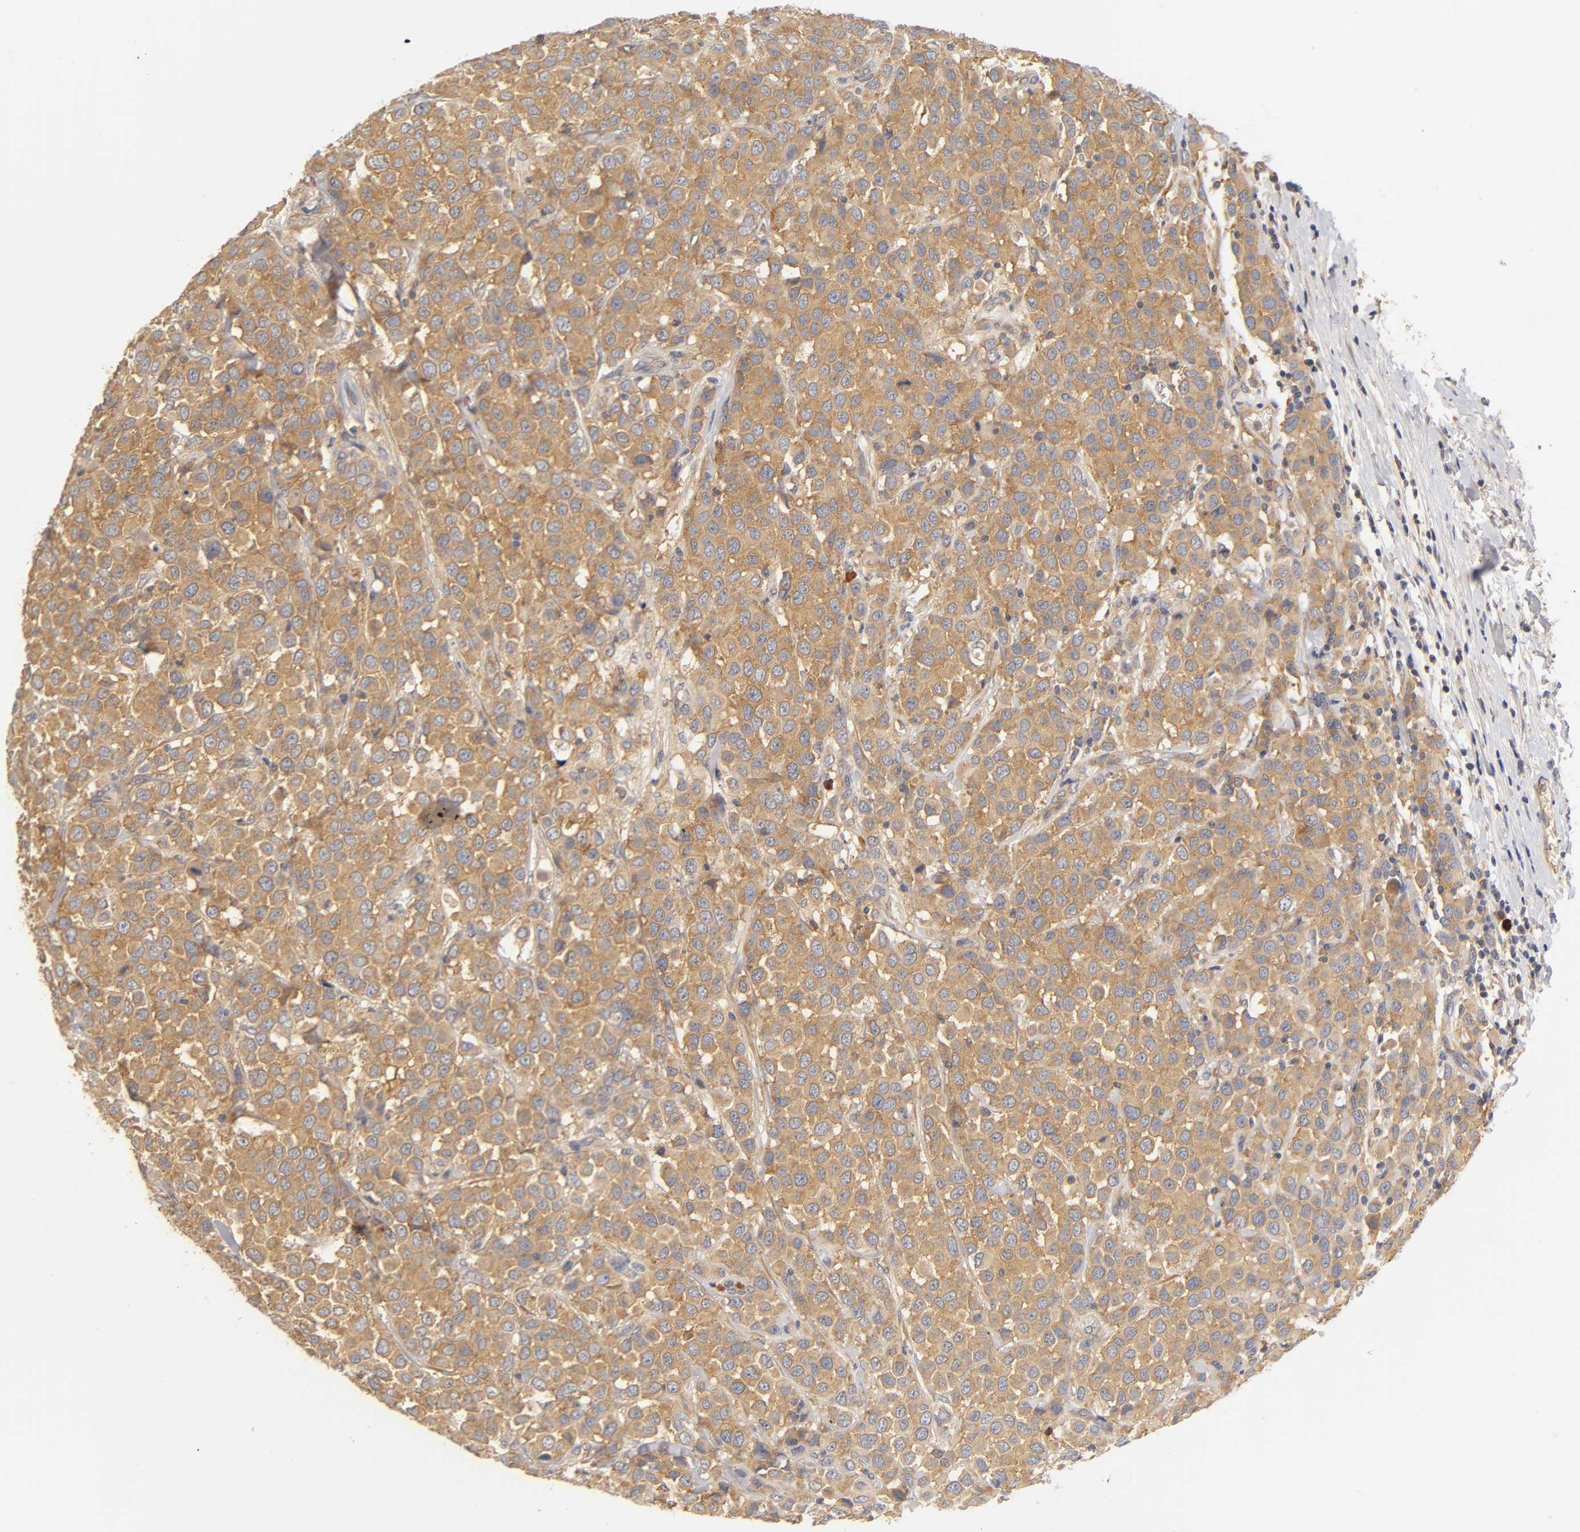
{"staining": {"intensity": "moderate", "quantity": ">75%", "location": "cytoplasmic/membranous"}, "tissue": "breast cancer", "cell_type": "Tumor cells", "image_type": "cancer", "snomed": [{"axis": "morphology", "description": "Duct carcinoma"}, {"axis": "topography", "description": "Breast"}], "caption": "This histopathology image shows IHC staining of human breast cancer, with medium moderate cytoplasmic/membranous staining in approximately >75% of tumor cells.", "gene": "RPS29", "patient": {"sex": "female", "age": 61}}